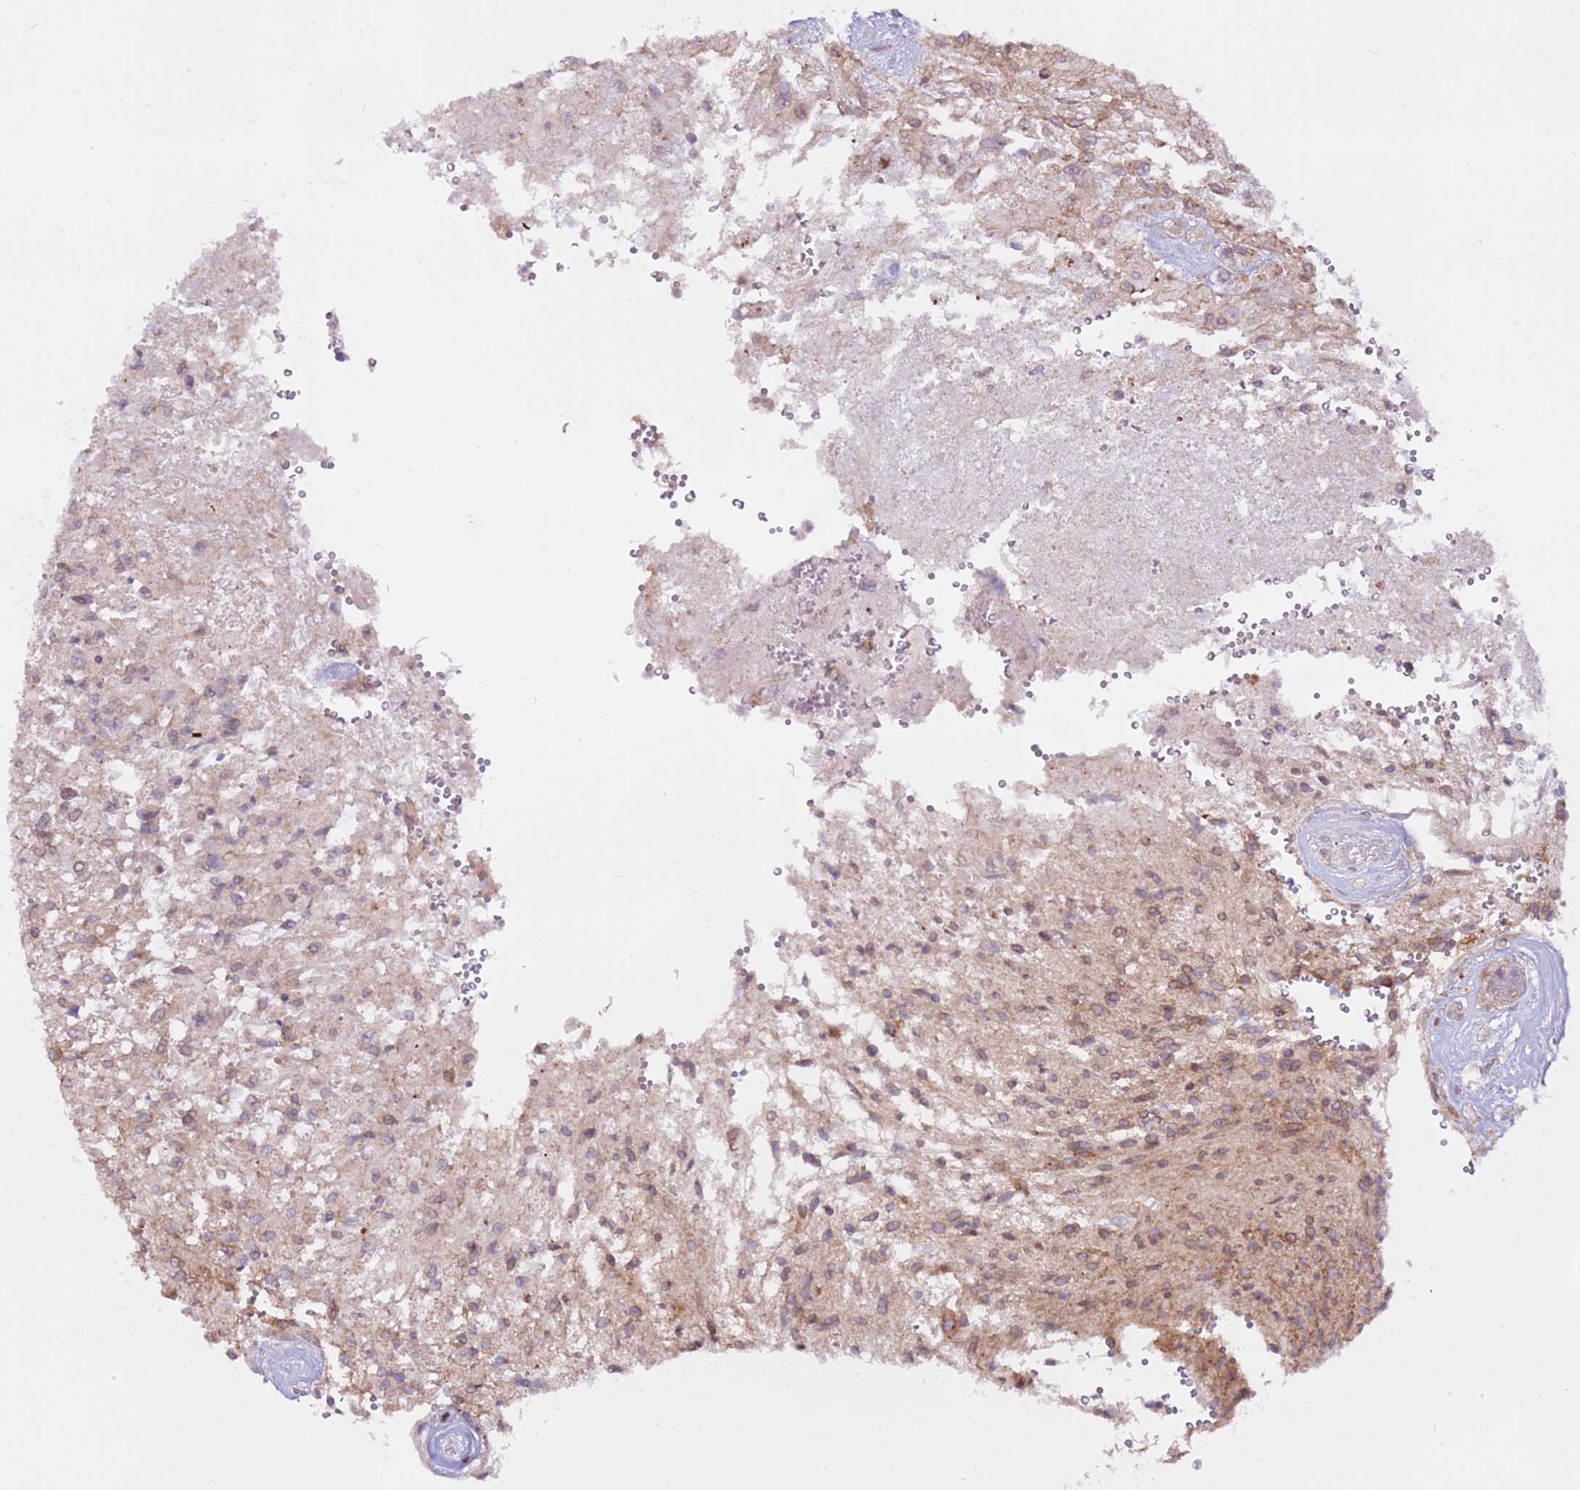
{"staining": {"intensity": "weak", "quantity": "25%-75%", "location": "cytoplasmic/membranous"}, "tissue": "glioma", "cell_type": "Tumor cells", "image_type": "cancer", "snomed": [{"axis": "morphology", "description": "Glioma, malignant, High grade"}, {"axis": "topography", "description": "Brain"}], "caption": "Protein analysis of glioma tissue demonstrates weak cytoplasmic/membranous positivity in approximately 25%-75% of tumor cells.", "gene": "DDX19B", "patient": {"sex": "male", "age": 56}}